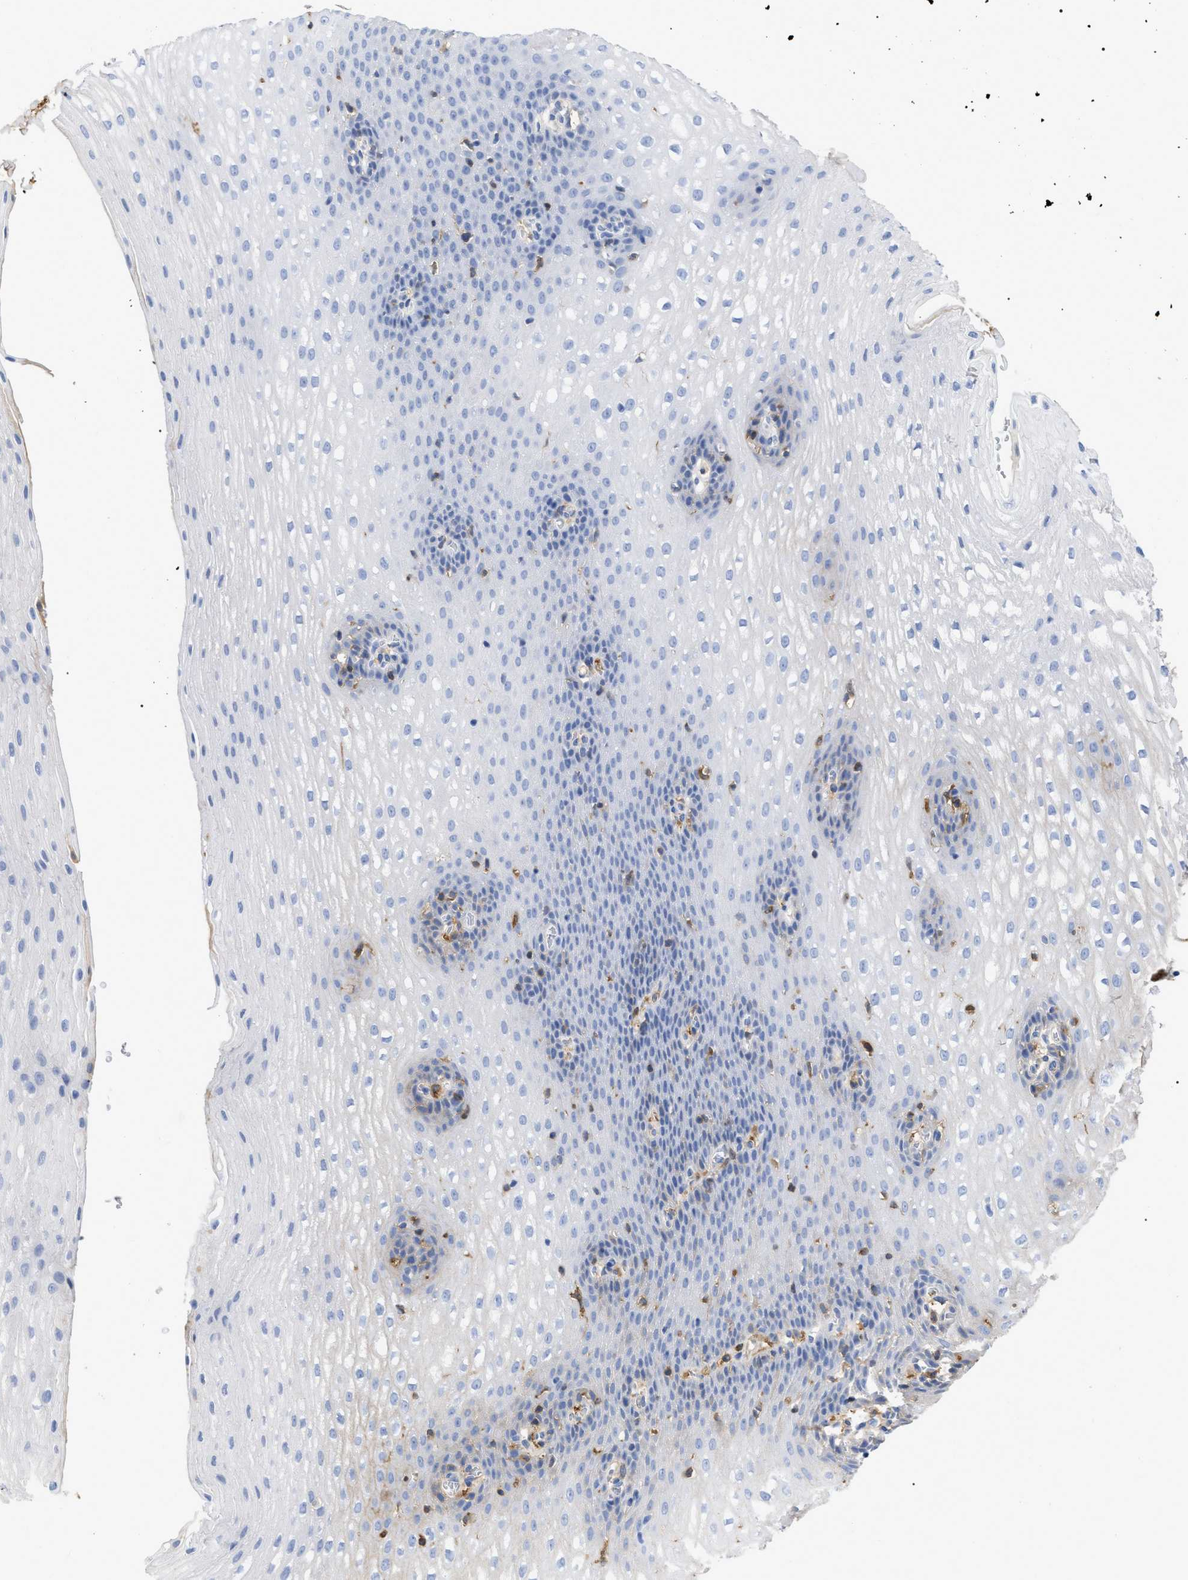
{"staining": {"intensity": "negative", "quantity": "none", "location": "none"}, "tissue": "esophagus", "cell_type": "Squamous epithelial cells", "image_type": "normal", "snomed": [{"axis": "morphology", "description": "Normal tissue, NOS"}, {"axis": "topography", "description": "Esophagus"}], "caption": "Immunohistochemistry histopathology image of normal human esophagus stained for a protein (brown), which exhibits no staining in squamous epithelial cells.", "gene": "IGHV5", "patient": {"sex": "male", "age": 48}}